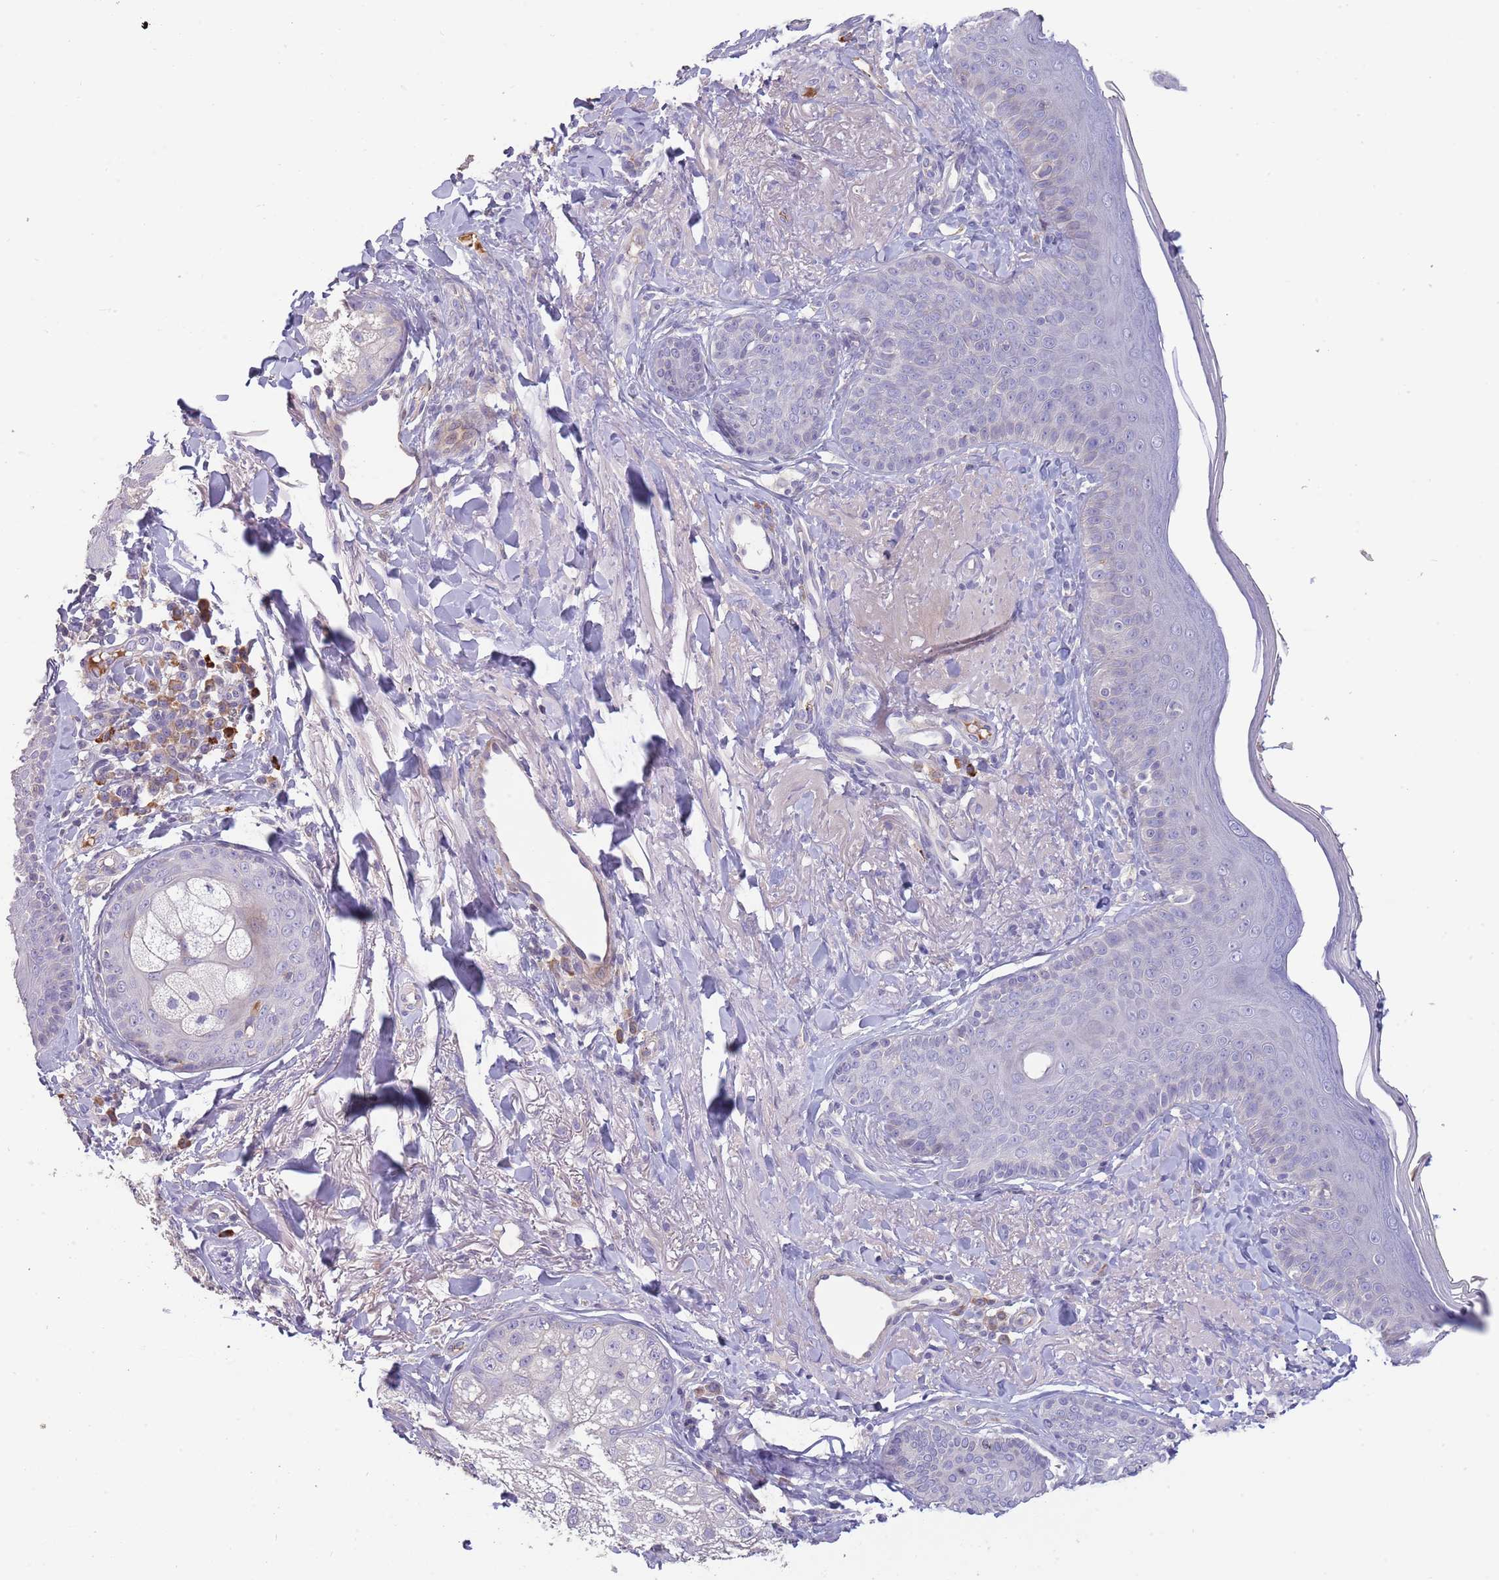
{"staining": {"intensity": "negative", "quantity": "none", "location": "none"}, "tissue": "skin", "cell_type": "Fibroblasts", "image_type": "normal", "snomed": [{"axis": "morphology", "description": "Normal tissue, NOS"}, {"axis": "topography", "description": "Skin"}], "caption": "This is an IHC micrograph of benign skin. There is no positivity in fibroblasts.", "gene": "SUSD1", "patient": {"sex": "male", "age": 57}}